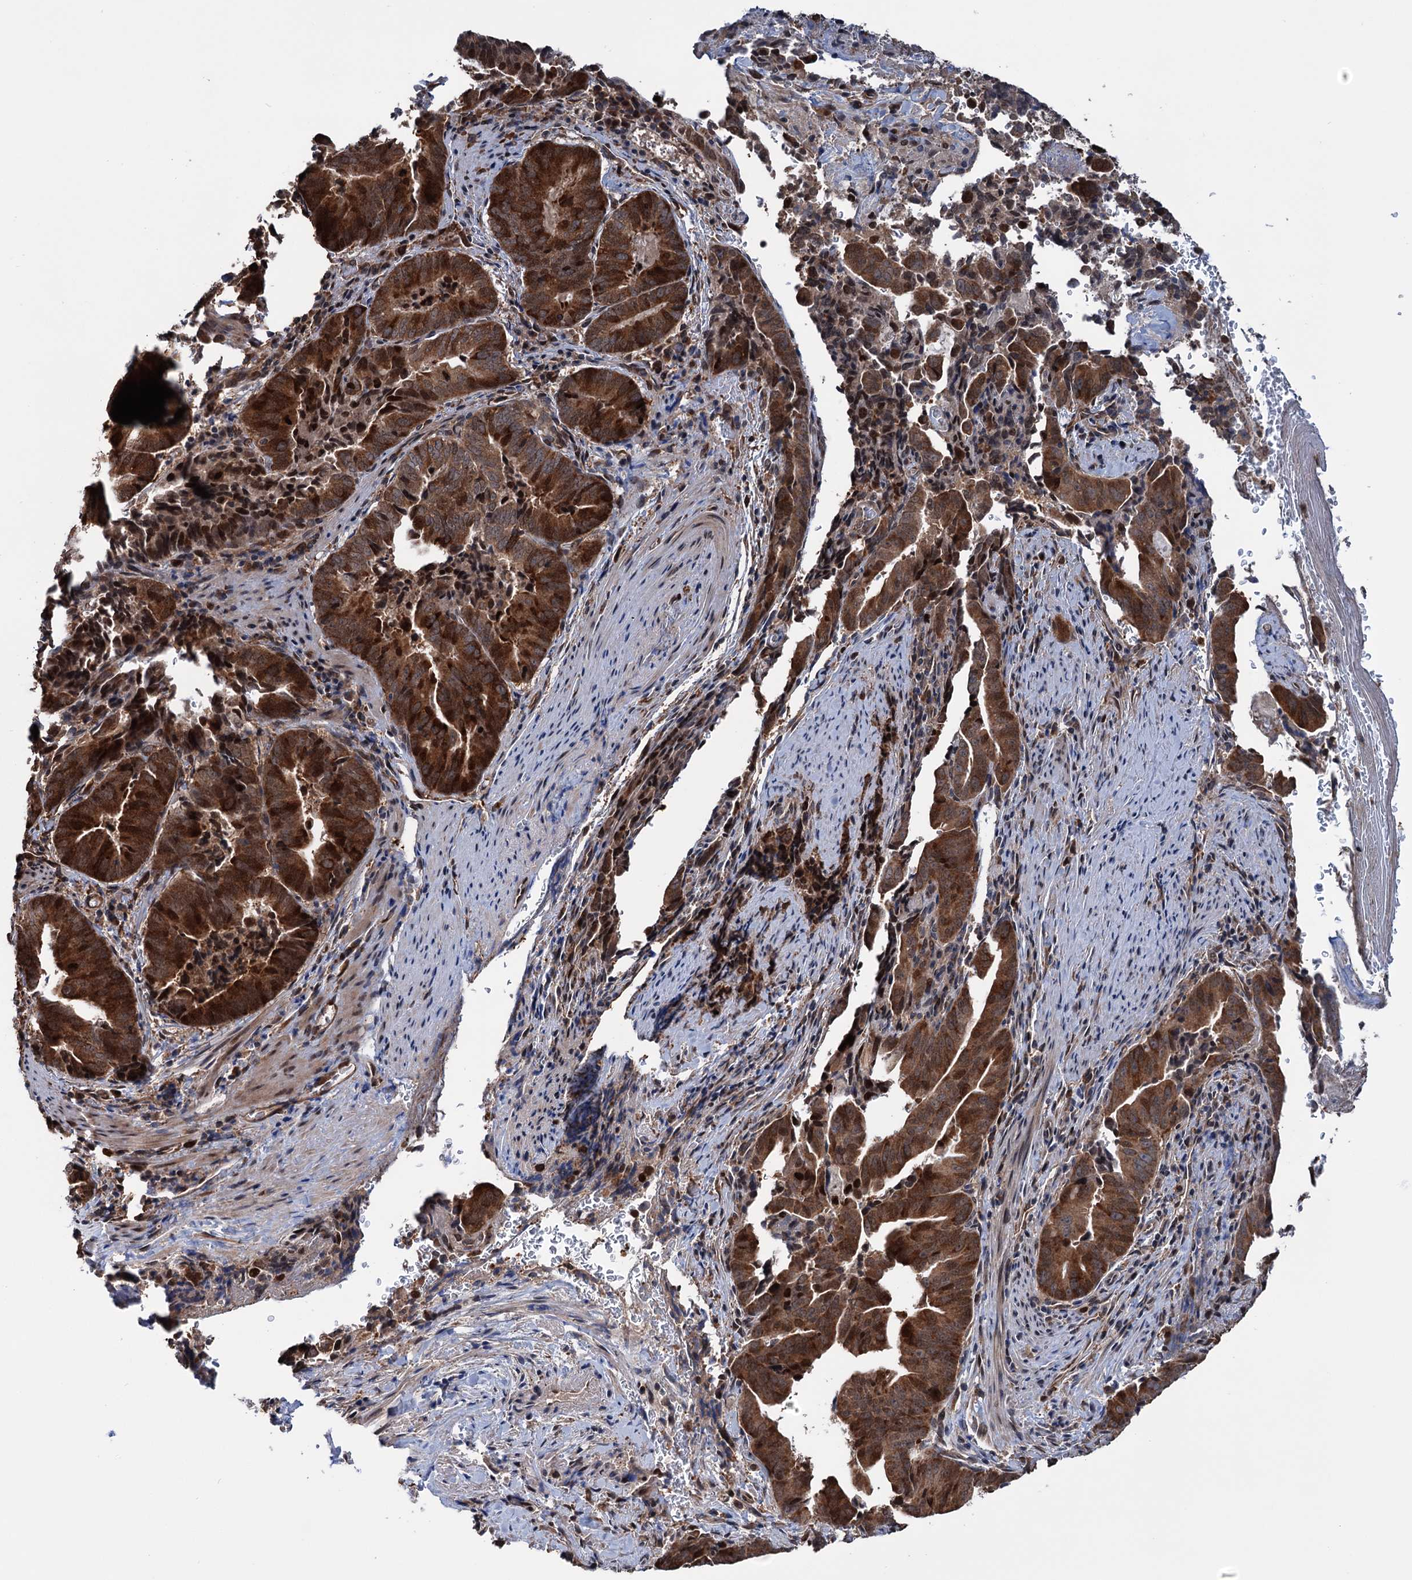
{"staining": {"intensity": "strong", "quantity": ">75%", "location": "cytoplasmic/membranous"}, "tissue": "pancreatic cancer", "cell_type": "Tumor cells", "image_type": "cancer", "snomed": [{"axis": "morphology", "description": "Adenocarcinoma, NOS"}, {"axis": "topography", "description": "Pancreas"}], "caption": "Tumor cells show strong cytoplasmic/membranous positivity in approximately >75% of cells in adenocarcinoma (pancreatic).", "gene": "NCAPD2", "patient": {"sex": "female", "age": 63}}